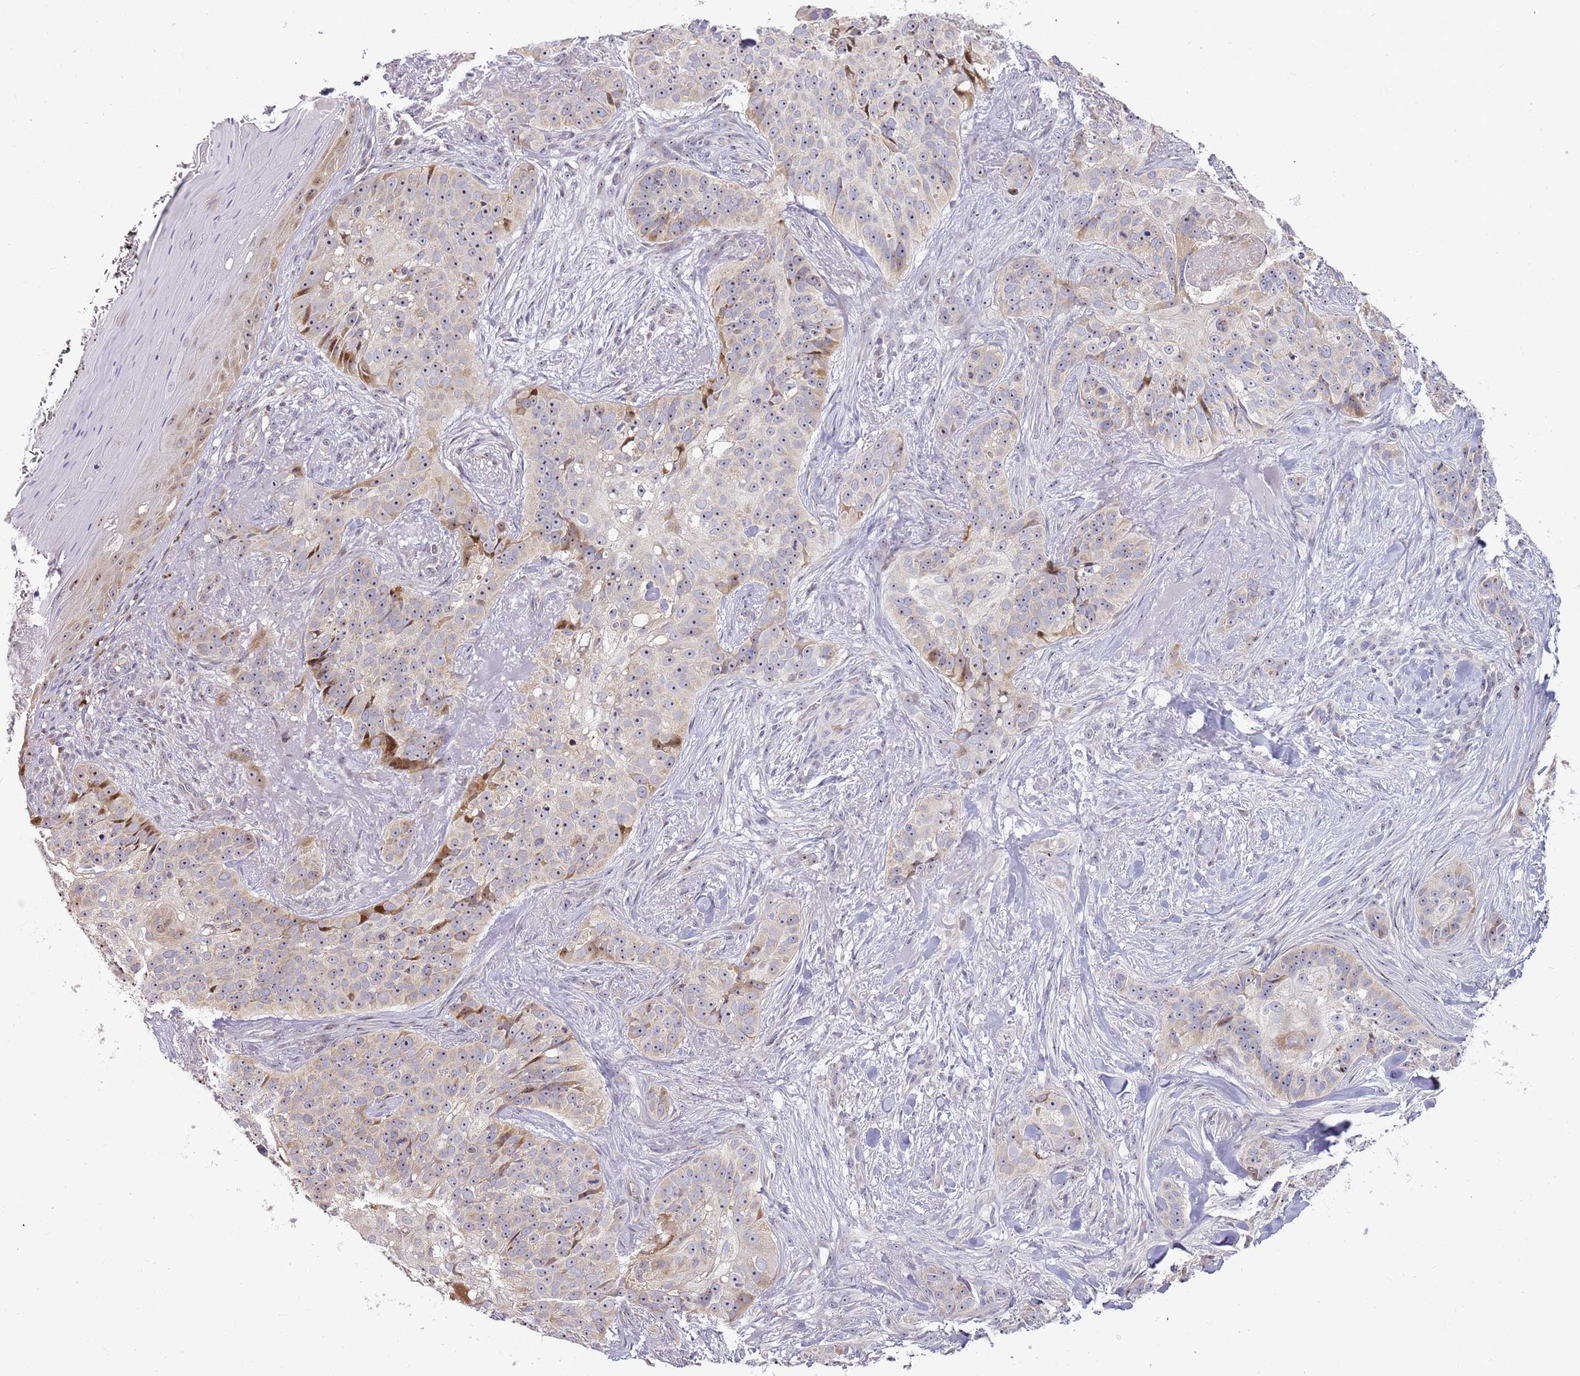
{"staining": {"intensity": "weak", "quantity": "25%-75%", "location": "nuclear"}, "tissue": "skin cancer", "cell_type": "Tumor cells", "image_type": "cancer", "snomed": [{"axis": "morphology", "description": "Basal cell carcinoma"}, {"axis": "topography", "description": "Skin"}], "caption": "Protein expression analysis of skin basal cell carcinoma shows weak nuclear expression in approximately 25%-75% of tumor cells.", "gene": "DNAJA3", "patient": {"sex": "female", "age": 92}}